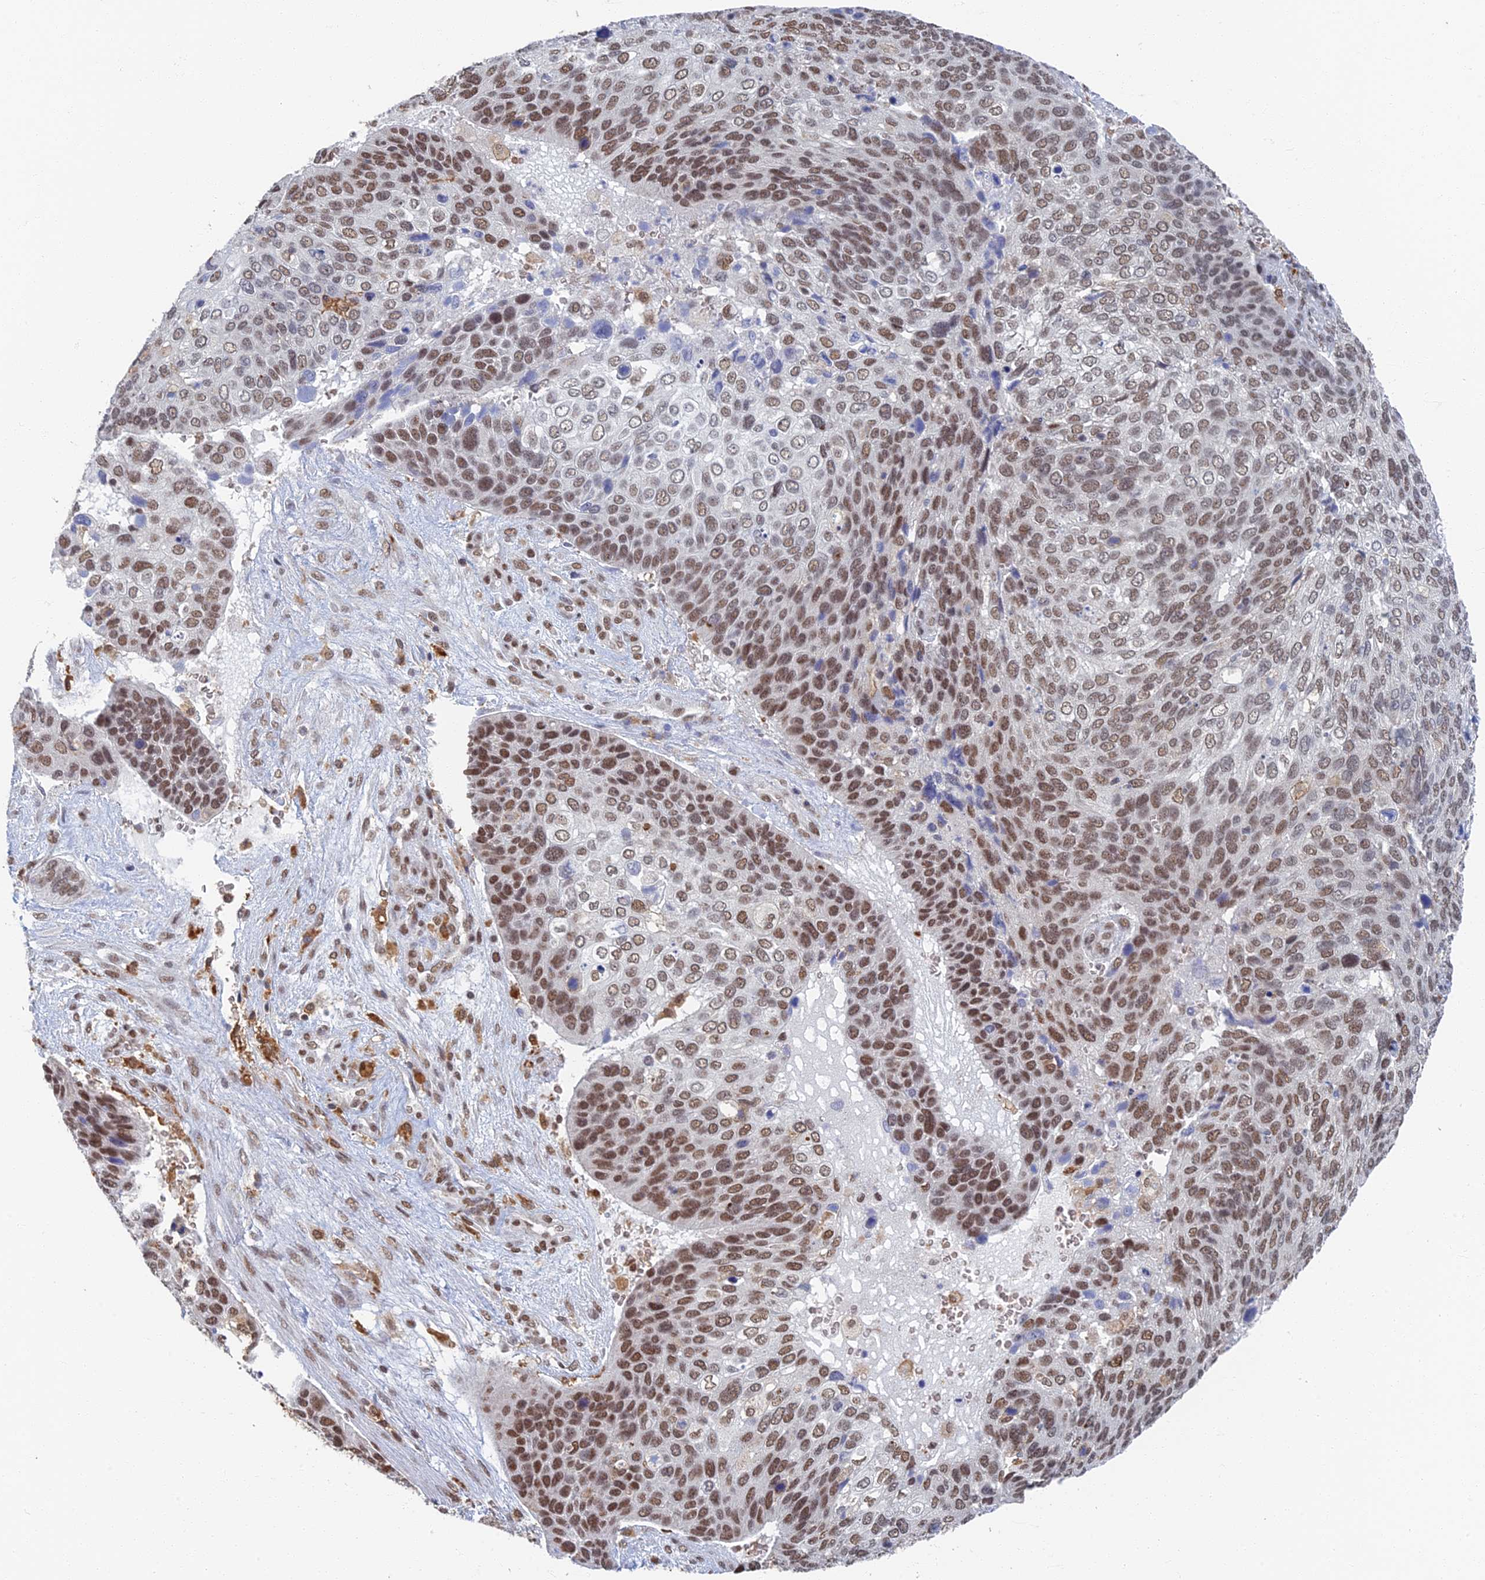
{"staining": {"intensity": "moderate", "quantity": ">75%", "location": "nuclear"}, "tissue": "skin cancer", "cell_type": "Tumor cells", "image_type": "cancer", "snomed": [{"axis": "morphology", "description": "Basal cell carcinoma"}, {"axis": "topography", "description": "Skin"}], "caption": "The immunohistochemical stain shows moderate nuclear staining in tumor cells of basal cell carcinoma (skin) tissue. The protein is stained brown, and the nuclei are stained in blue (DAB (3,3'-diaminobenzidine) IHC with brightfield microscopy, high magnification).", "gene": "GPATCH1", "patient": {"sex": "female", "age": 74}}